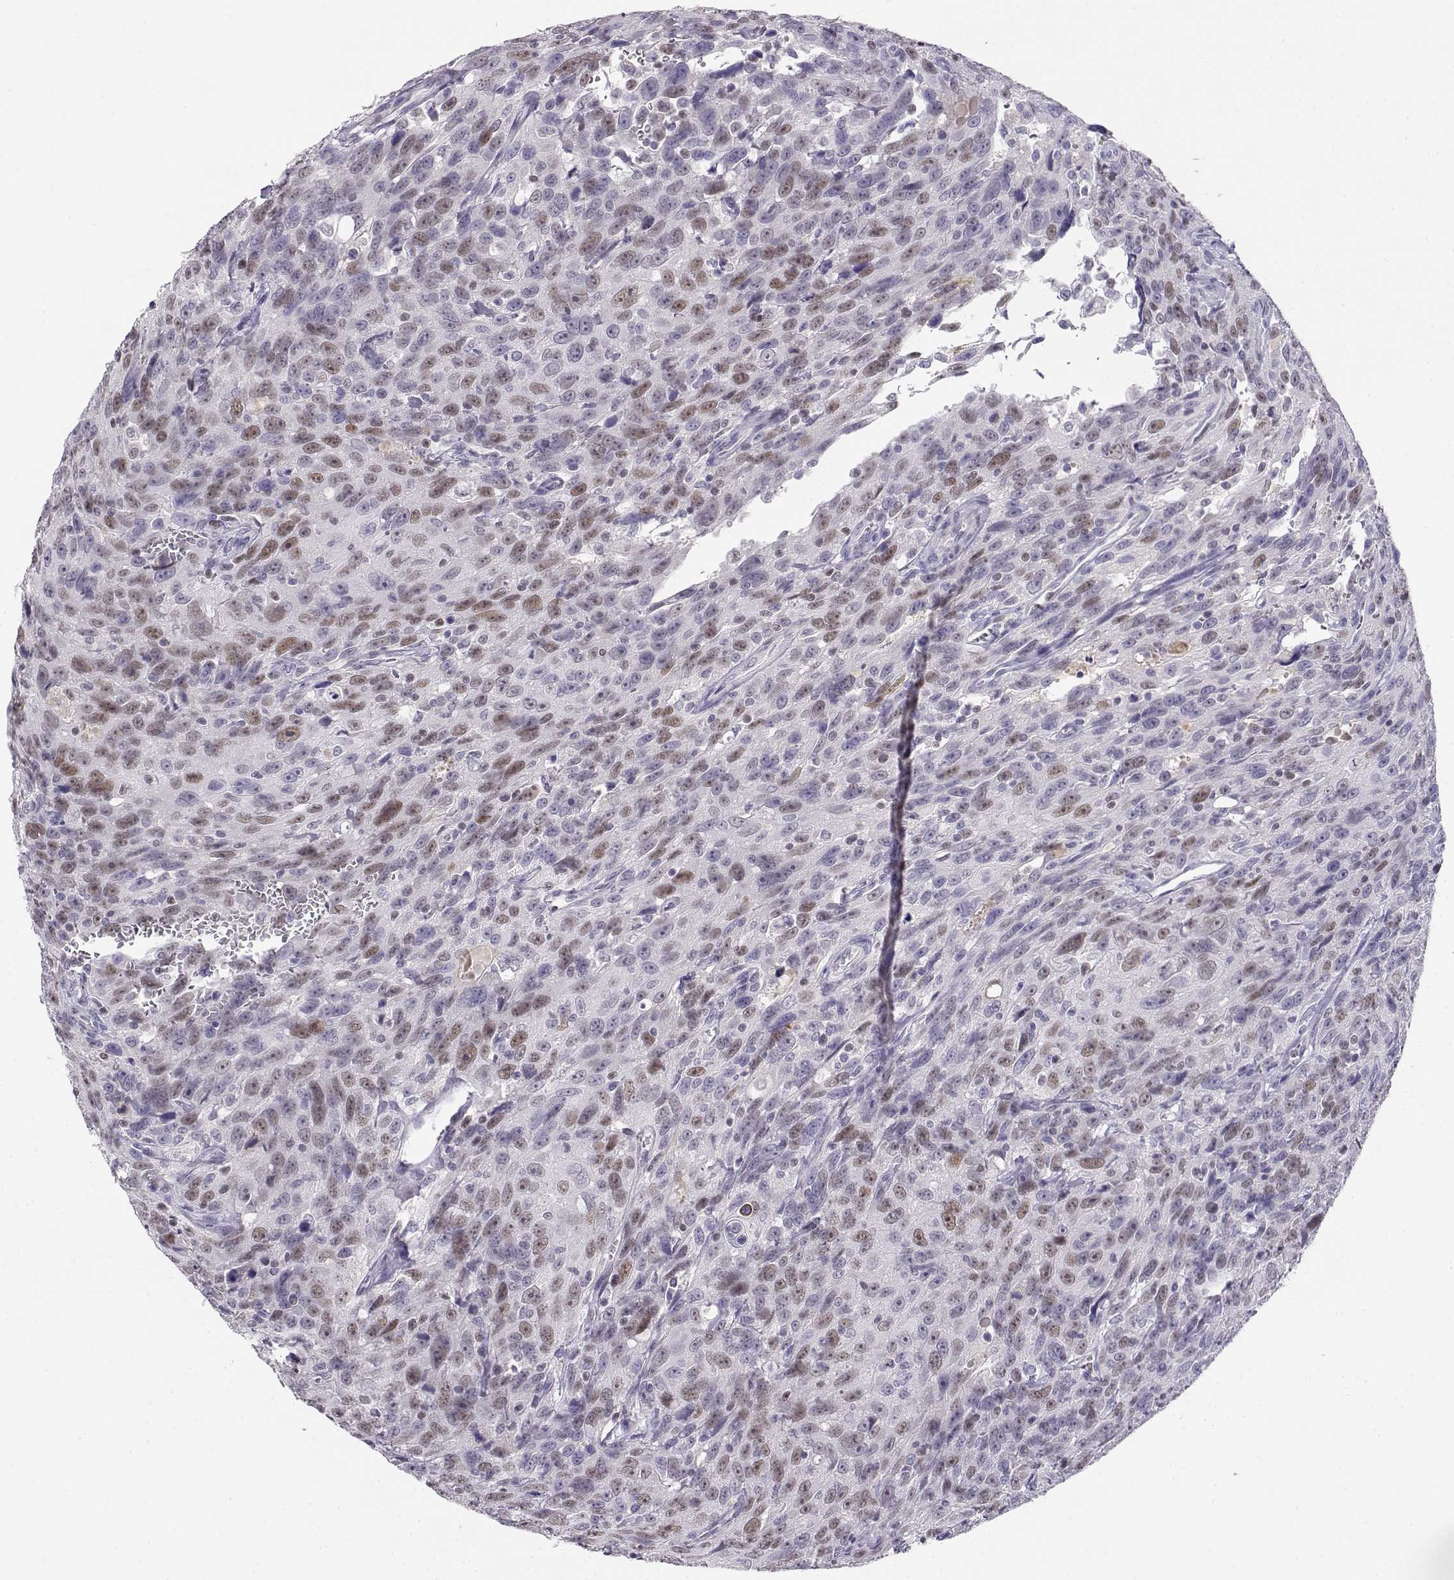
{"staining": {"intensity": "moderate", "quantity": "25%-75%", "location": "nuclear"}, "tissue": "urothelial cancer", "cell_type": "Tumor cells", "image_type": "cancer", "snomed": [{"axis": "morphology", "description": "Urothelial carcinoma, NOS"}, {"axis": "morphology", "description": "Urothelial carcinoma, High grade"}, {"axis": "topography", "description": "Urinary bladder"}], "caption": "This is an image of immunohistochemistry (IHC) staining of urothelial carcinoma (high-grade), which shows moderate staining in the nuclear of tumor cells.", "gene": "OPN5", "patient": {"sex": "female", "age": 73}}